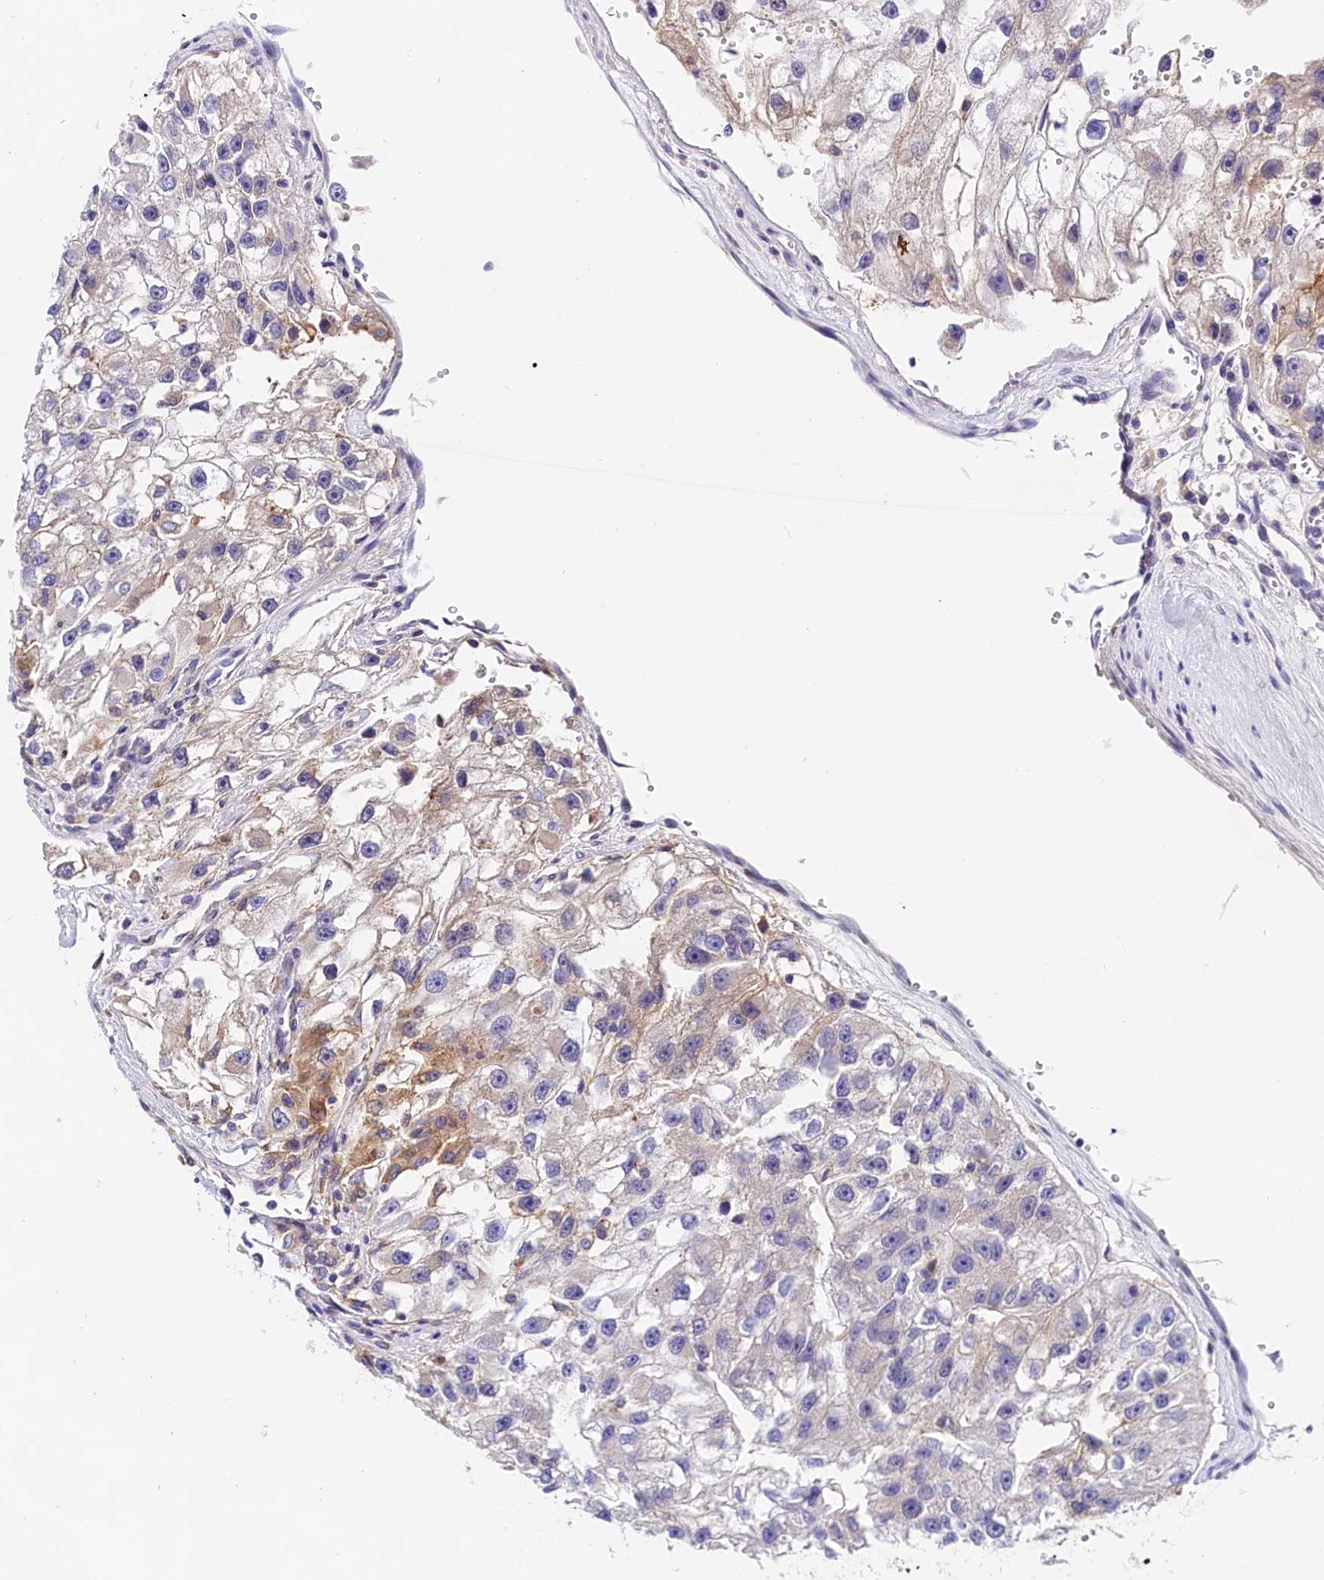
{"staining": {"intensity": "moderate", "quantity": "<25%", "location": "cytoplasmic/membranous"}, "tissue": "renal cancer", "cell_type": "Tumor cells", "image_type": "cancer", "snomed": [{"axis": "morphology", "description": "Adenocarcinoma, NOS"}, {"axis": "topography", "description": "Kidney"}], "caption": "Immunohistochemical staining of renal cancer (adenocarcinoma) shows low levels of moderate cytoplasmic/membranous protein positivity in about <25% of tumor cells.", "gene": "OAS3", "patient": {"sex": "male", "age": 63}}